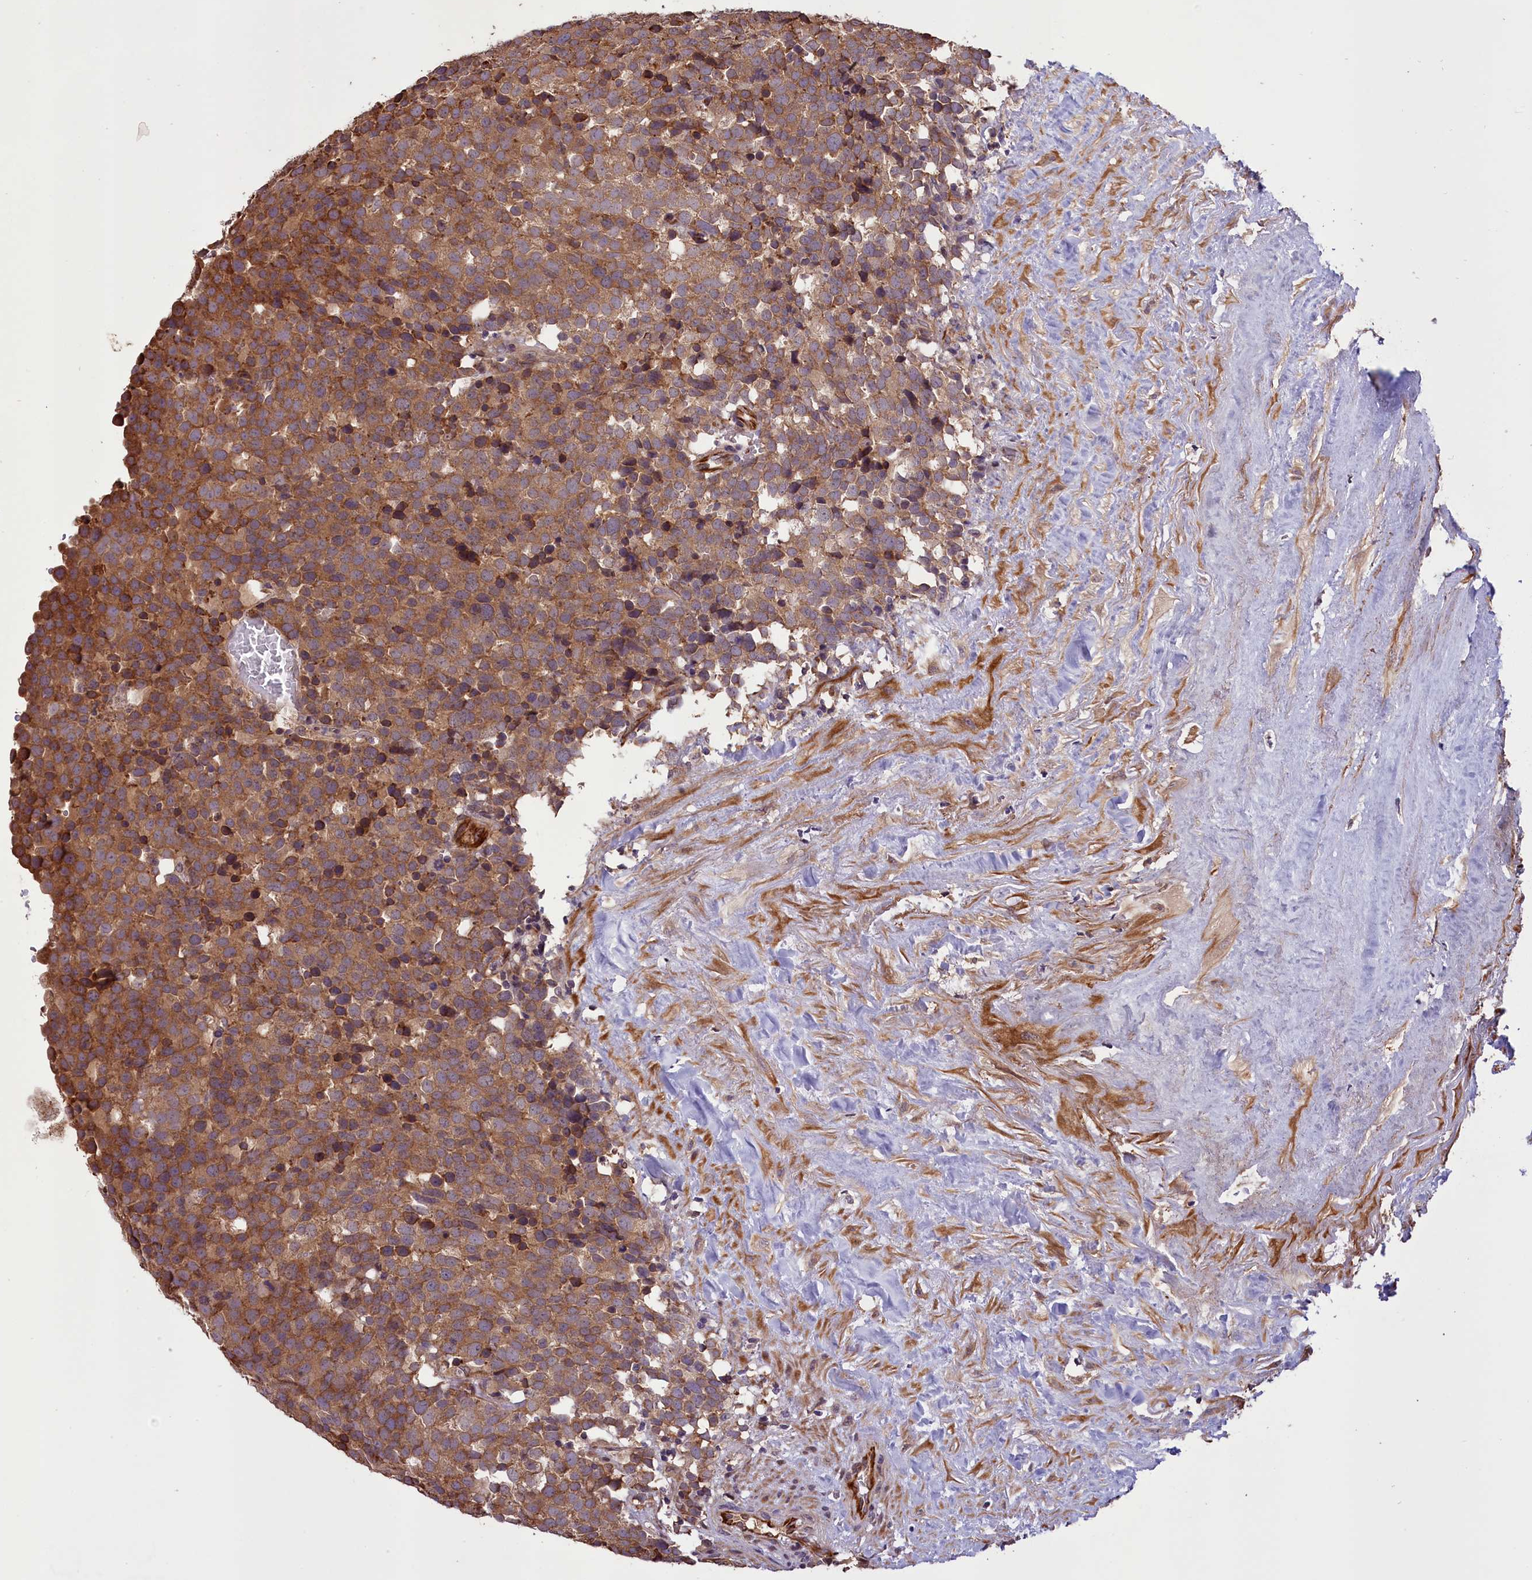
{"staining": {"intensity": "moderate", "quantity": ">75%", "location": "cytoplasmic/membranous"}, "tissue": "testis cancer", "cell_type": "Tumor cells", "image_type": "cancer", "snomed": [{"axis": "morphology", "description": "Seminoma, NOS"}, {"axis": "topography", "description": "Testis"}], "caption": "Testis seminoma stained for a protein (brown) demonstrates moderate cytoplasmic/membranous positive positivity in about >75% of tumor cells.", "gene": "DNAJB9", "patient": {"sex": "male", "age": 71}}